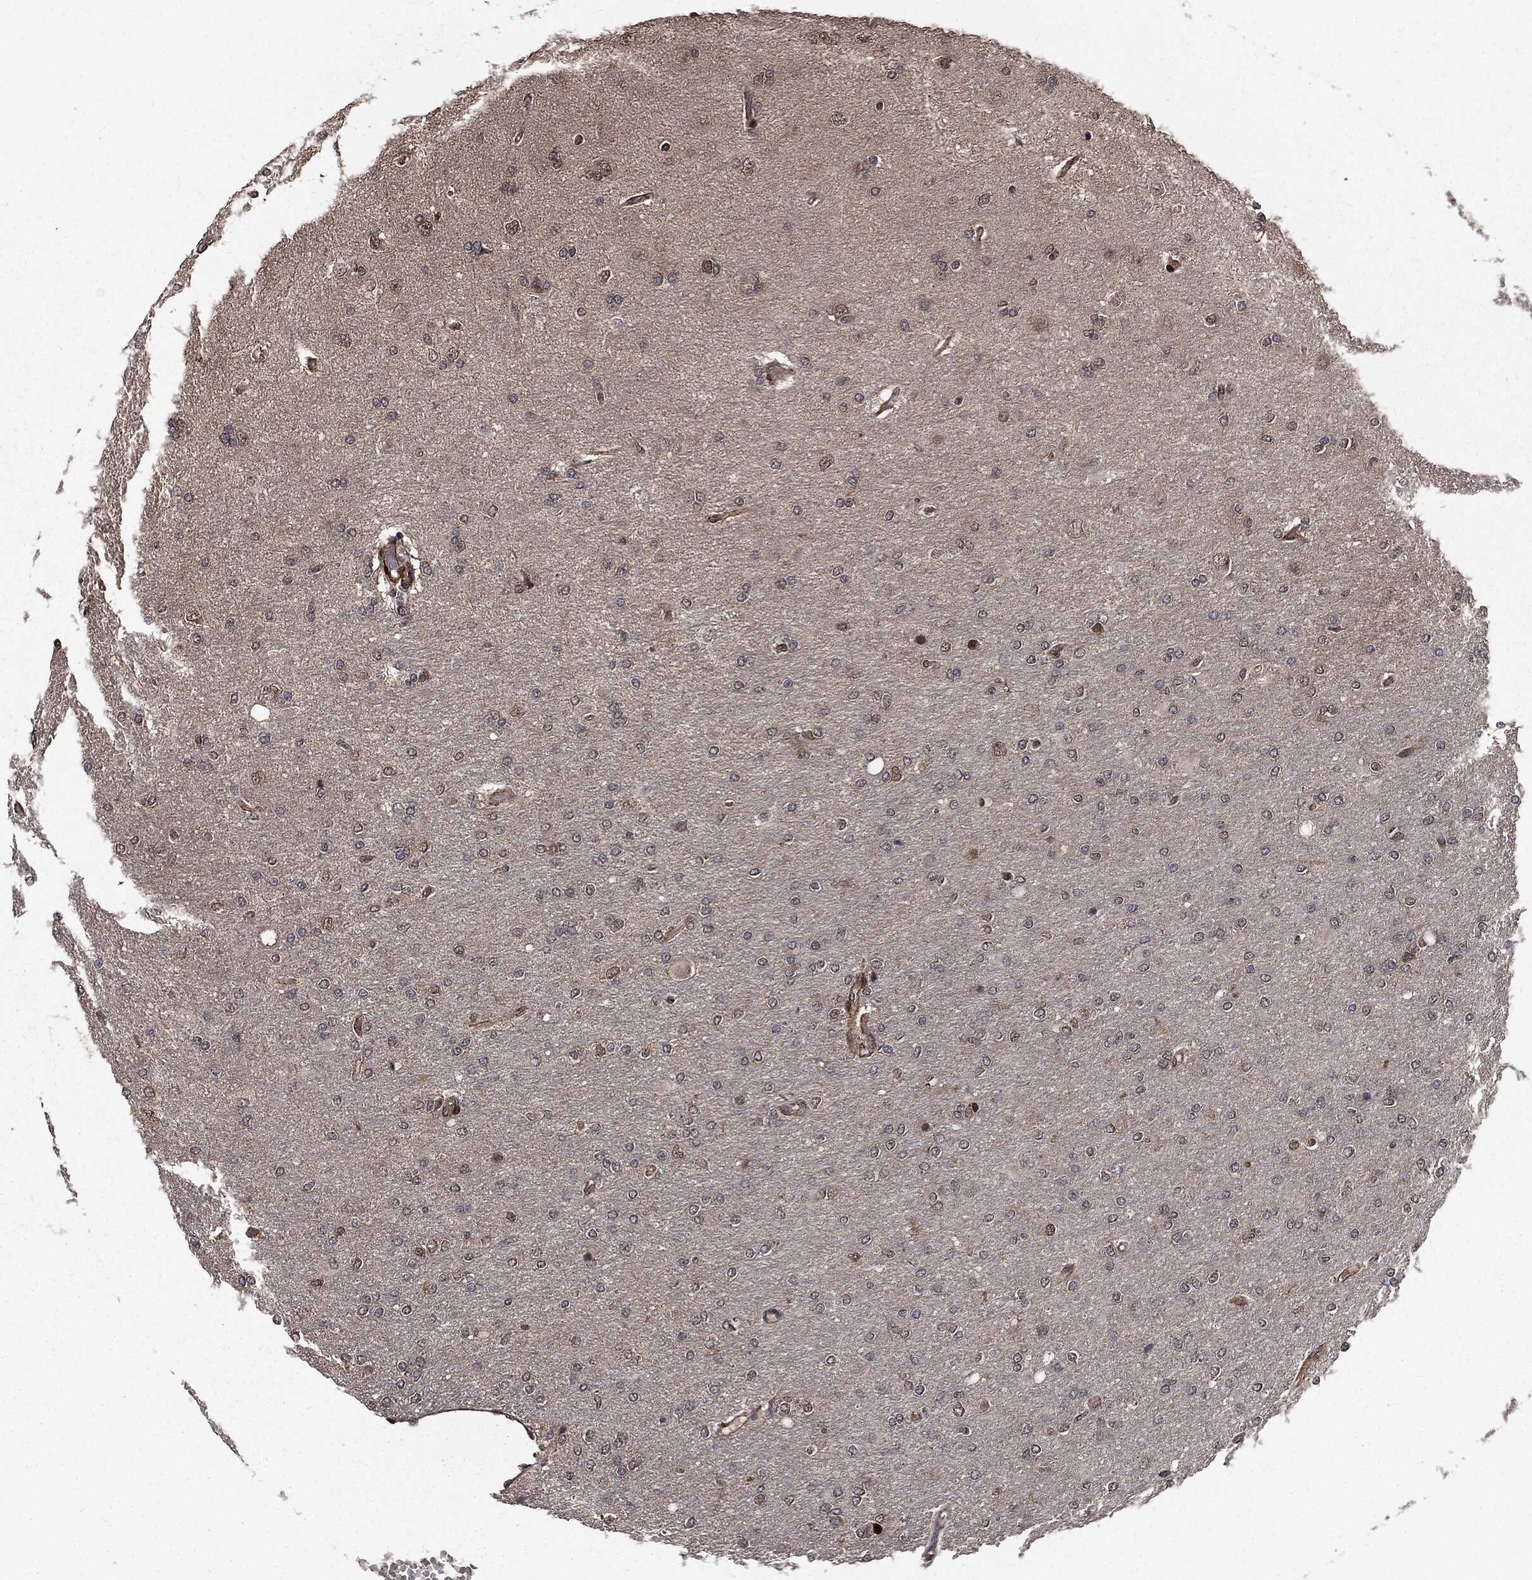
{"staining": {"intensity": "negative", "quantity": "none", "location": "none"}, "tissue": "glioma", "cell_type": "Tumor cells", "image_type": "cancer", "snomed": [{"axis": "morphology", "description": "Glioma, malignant, High grade"}, {"axis": "topography", "description": "Cerebral cortex"}], "caption": "This is an IHC image of malignant glioma (high-grade). There is no positivity in tumor cells.", "gene": "PTPA", "patient": {"sex": "male", "age": 70}}